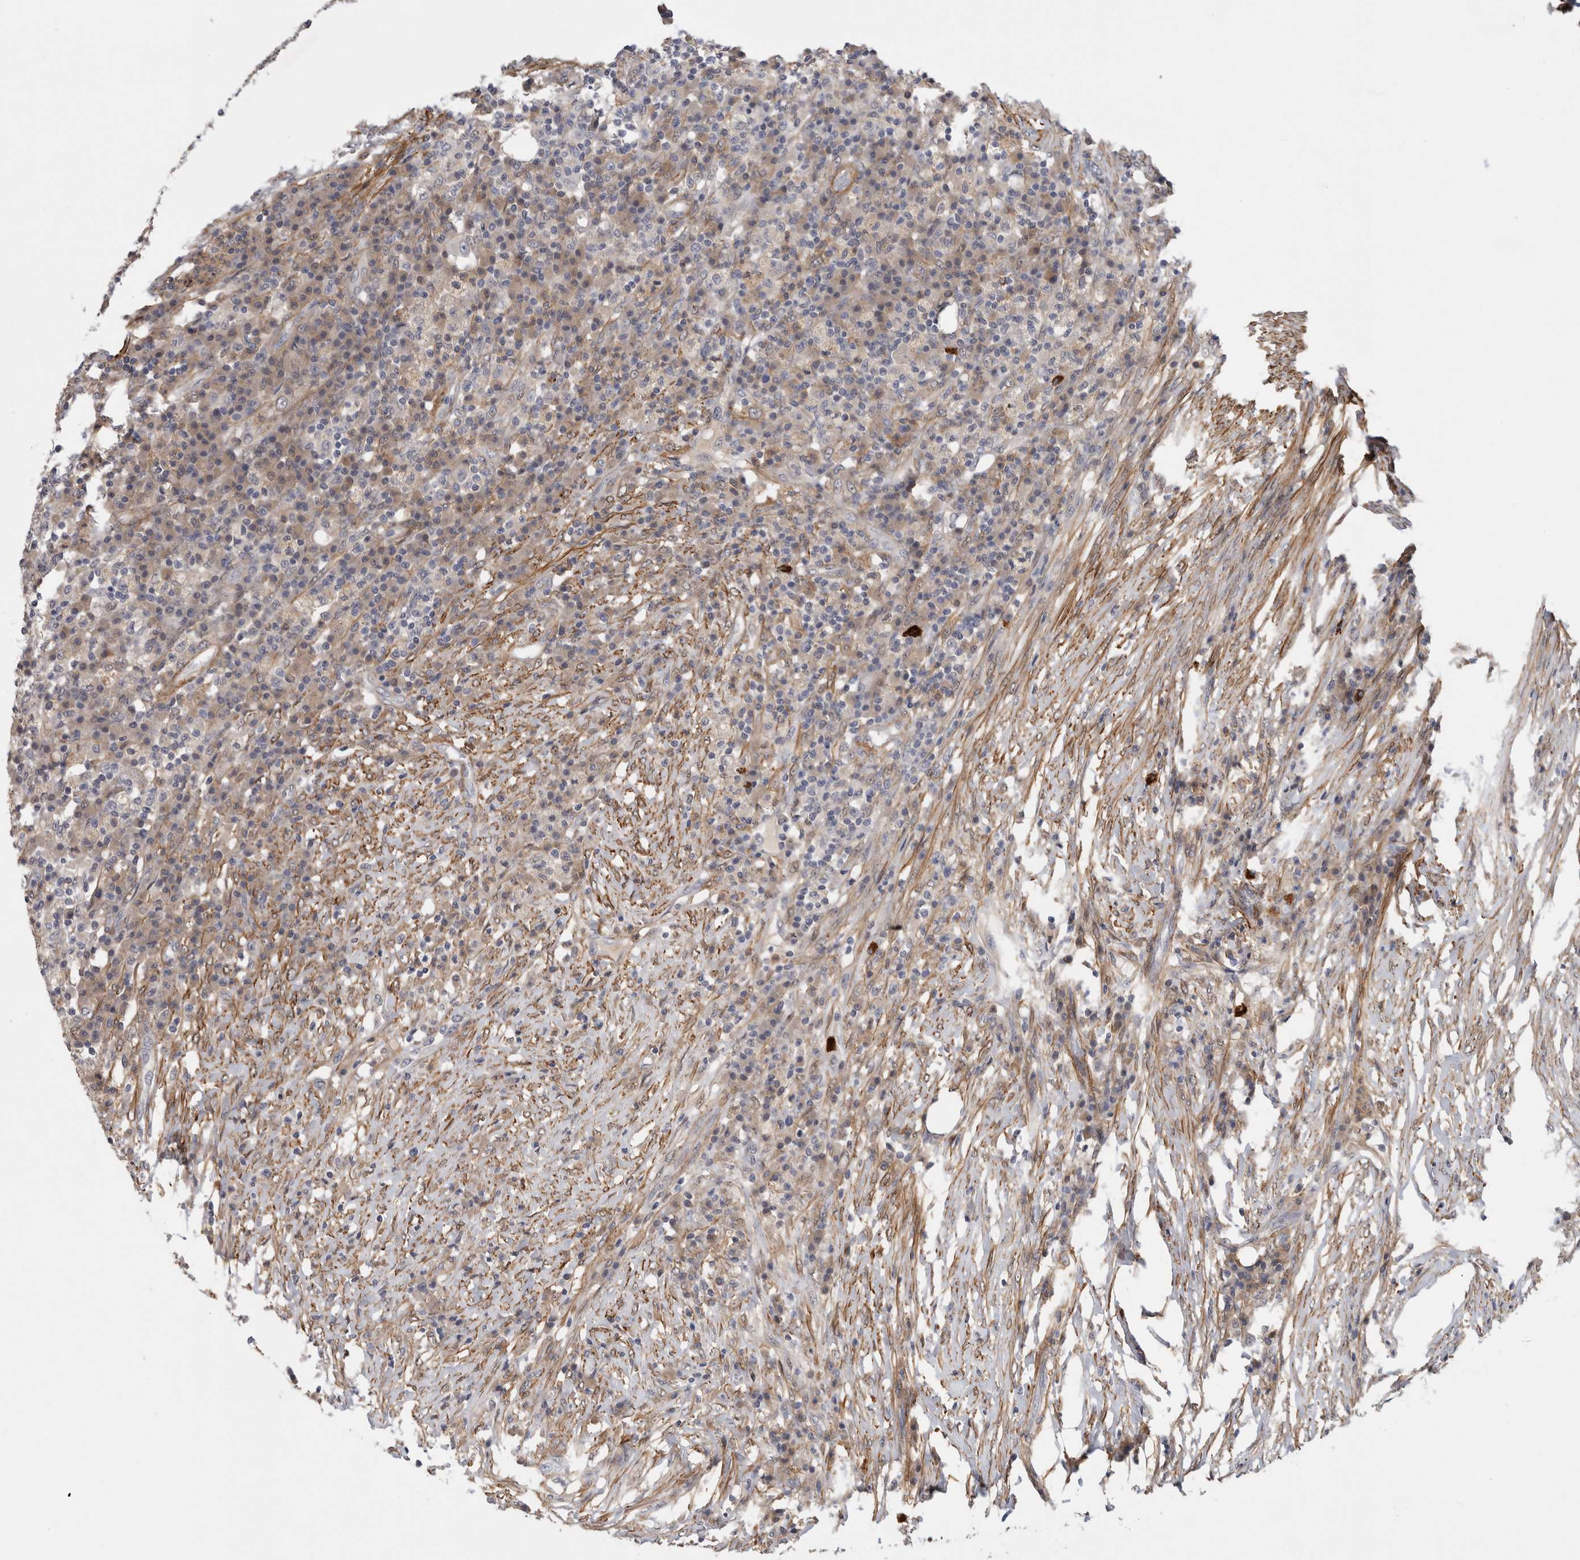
{"staining": {"intensity": "weak", "quantity": "<25%", "location": "cytoplasmic/membranous"}, "tissue": "colorectal cancer", "cell_type": "Tumor cells", "image_type": "cancer", "snomed": [{"axis": "morphology", "description": "Adenocarcinoma, NOS"}, {"axis": "topography", "description": "Colon"}], "caption": "An immunohistochemistry (IHC) histopathology image of colorectal adenocarcinoma is shown. There is no staining in tumor cells of colorectal adenocarcinoma. (DAB immunohistochemistry visualized using brightfield microscopy, high magnification).", "gene": "PGM1", "patient": {"sex": "male", "age": 83}}